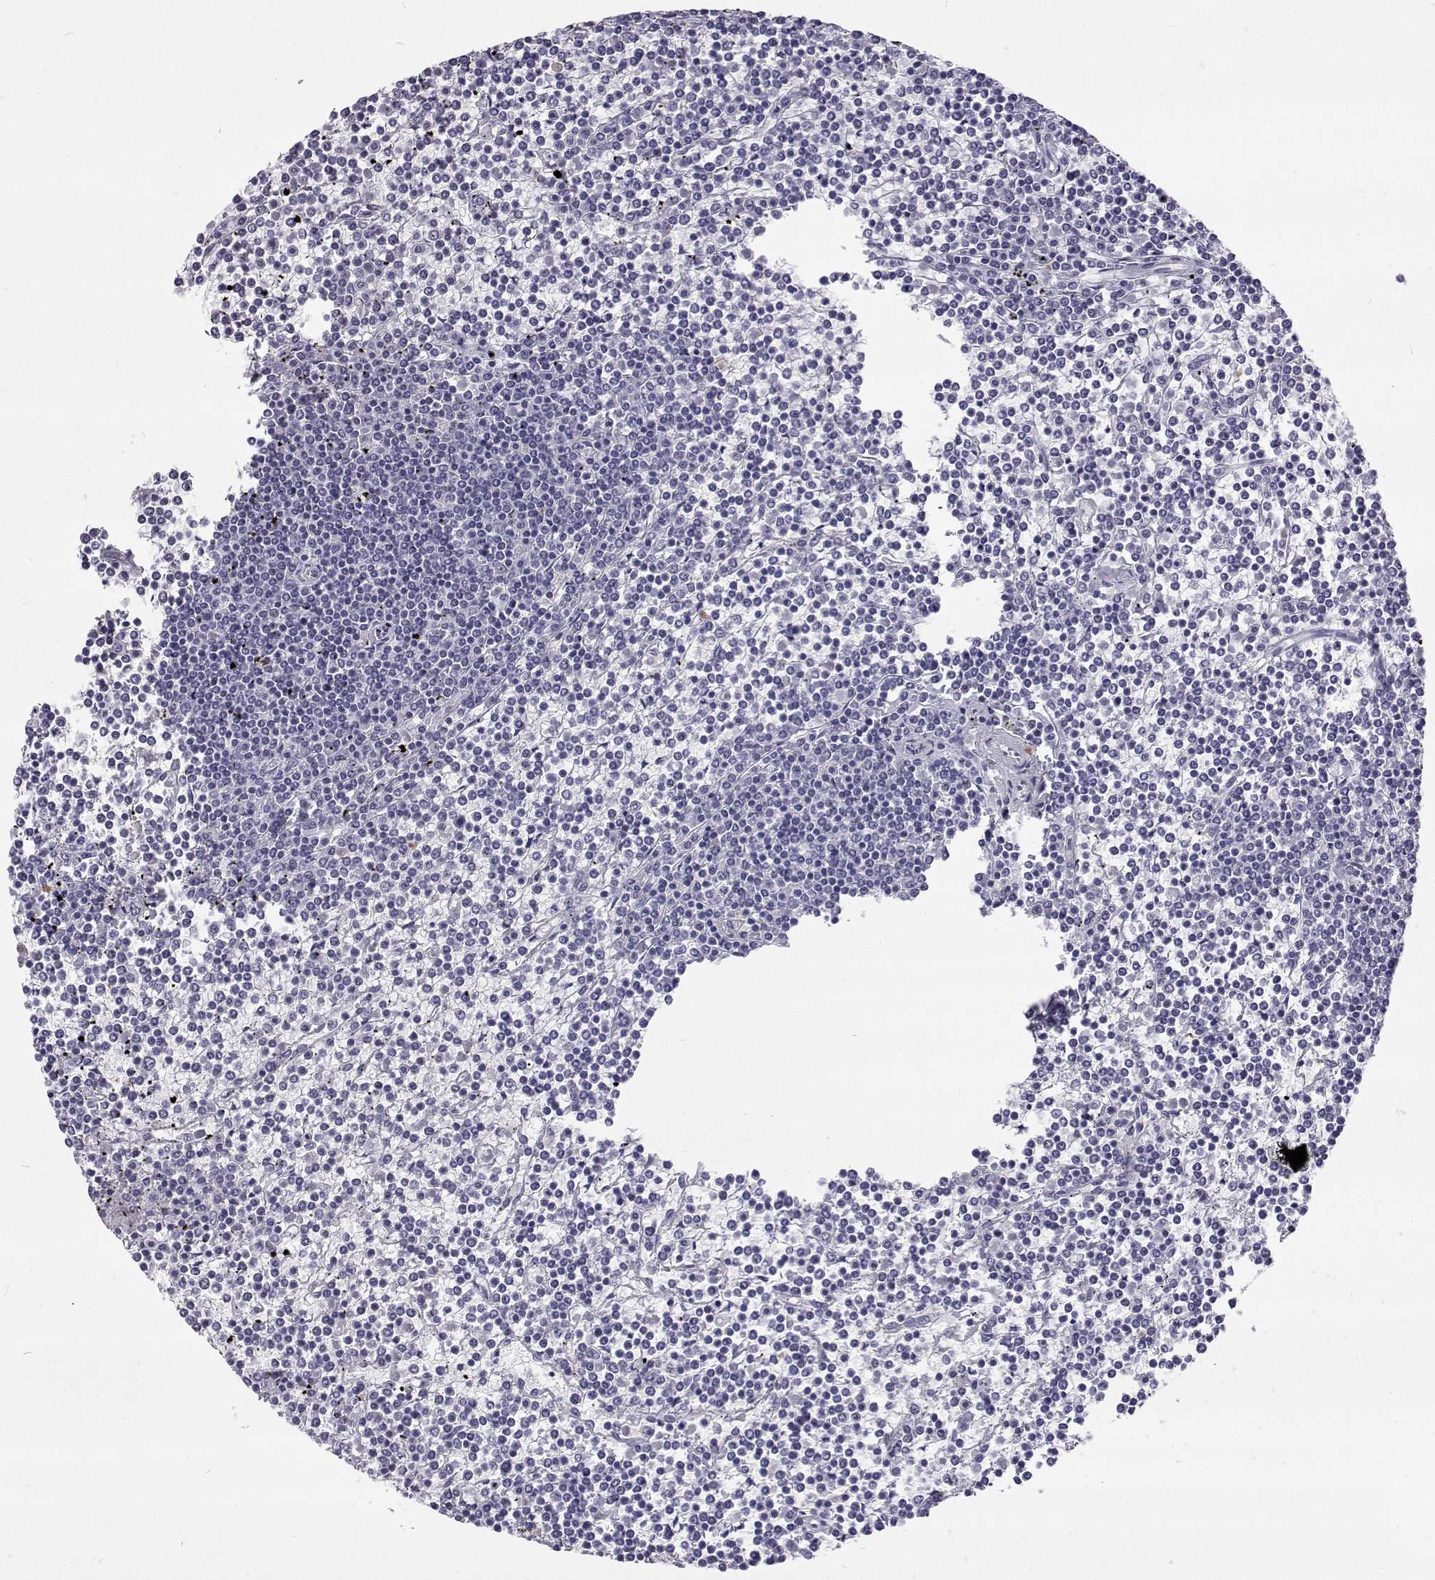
{"staining": {"intensity": "negative", "quantity": "none", "location": "none"}, "tissue": "lymphoma", "cell_type": "Tumor cells", "image_type": "cancer", "snomed": [{"axis": "morphology", "description": "Malignant lymphoma, non-Hodgkin's type, Low grade"}, {"axis": "topography", "description": "Spleen"}], "caption": "A histopathology image of lymphoma stained for a protein shows no brown staining in tumor cells.", "gene": "GALM", "patient": {"sex": "female", "age": 19}}